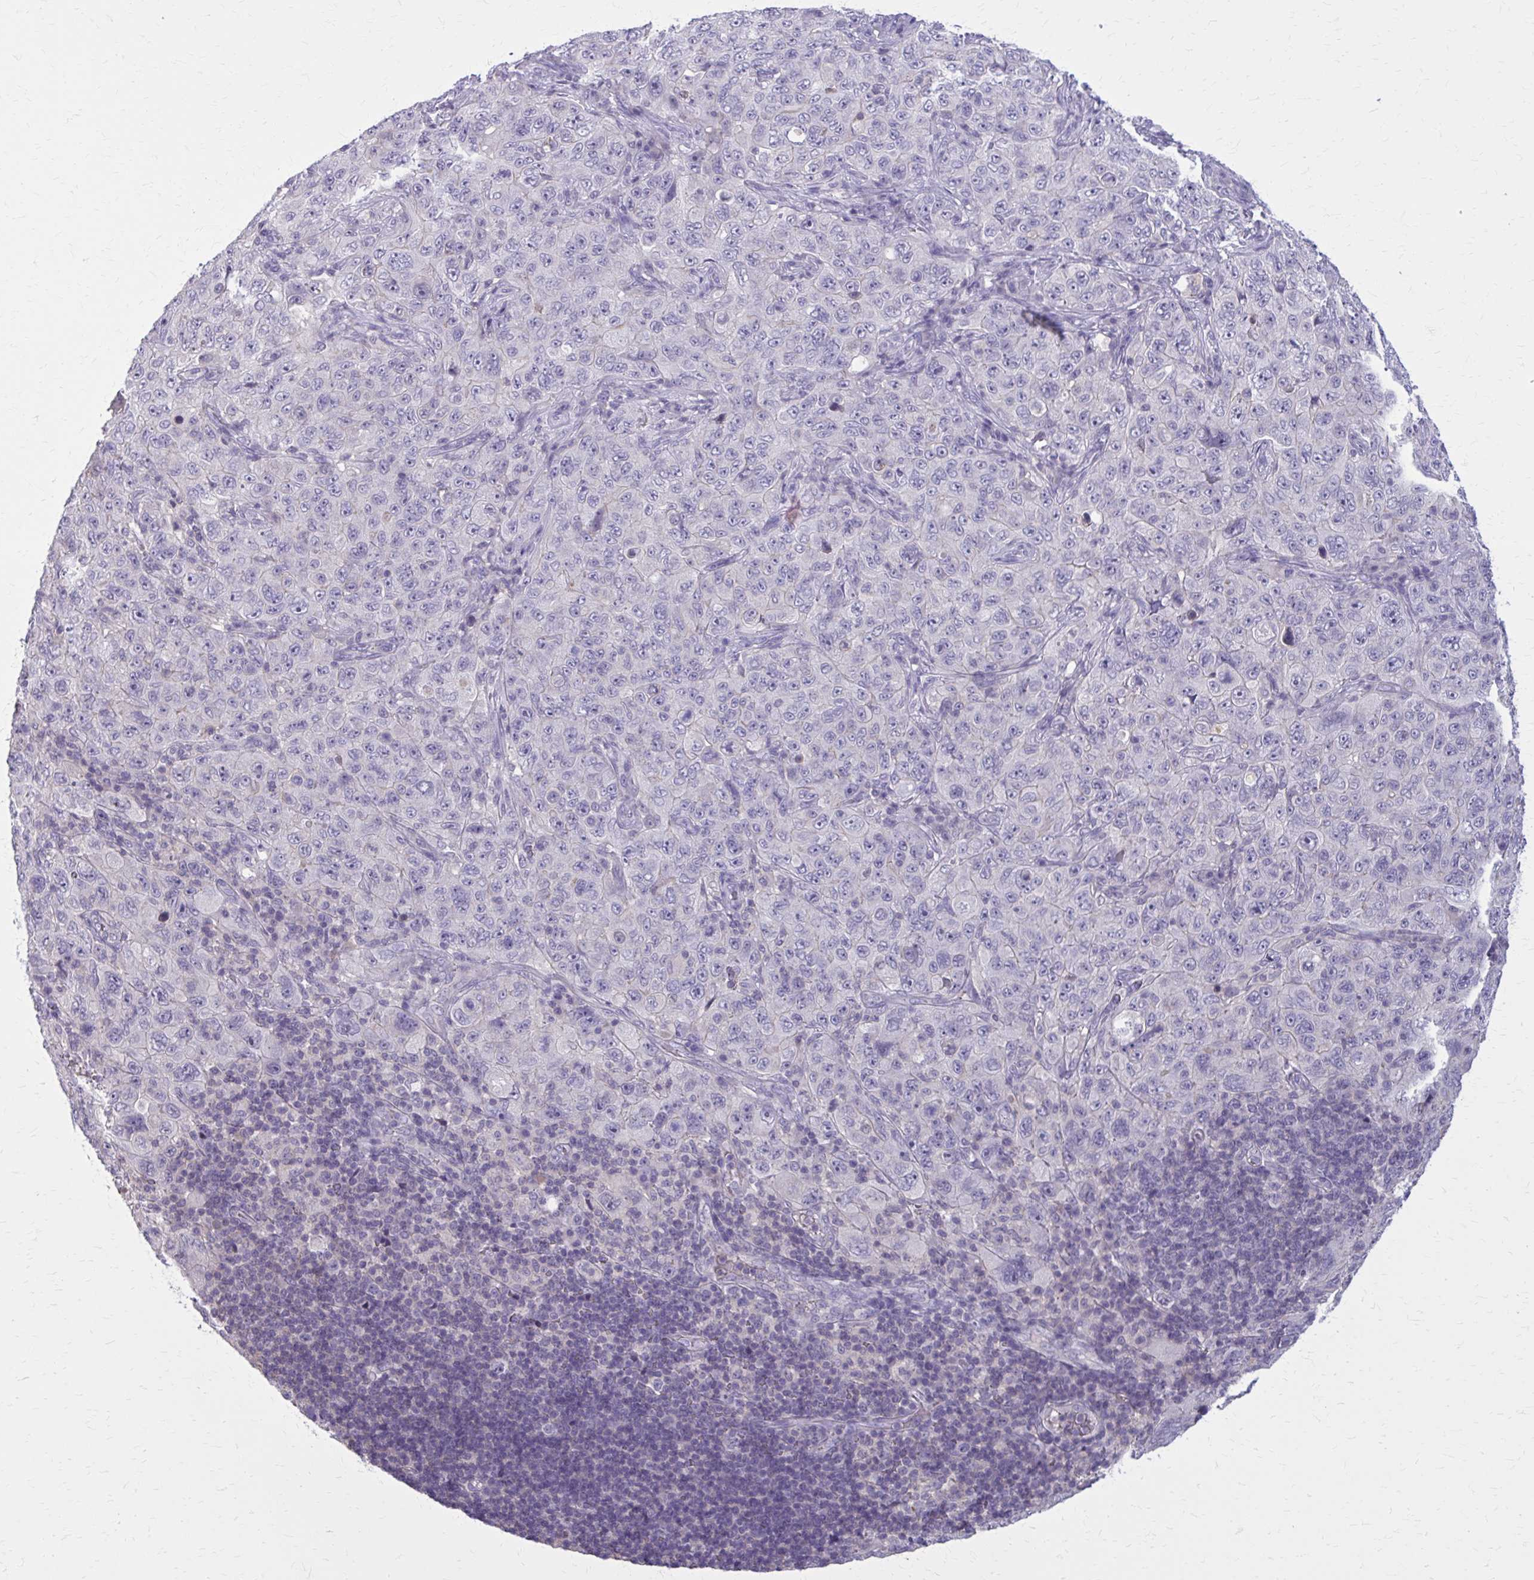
{"staining": {"intensity": "negative", "quantity": "none", "location": "none"}, "tissue": "pancreatic cancer", "cell_type": "Tumor cells", "image_type": "cancer", "snomed": [{"axis": "morphology", "description": "Adenocarcinoma, NOS"}, {"axis": "topography", "description": "Pancreas"}], "caption": "A histopathology image of pancreatic cancer stained for a protein reveals no brown staining in tumor cells.", "gene": "OR4A47", "patient": {"sex": "male", "age": 68}}